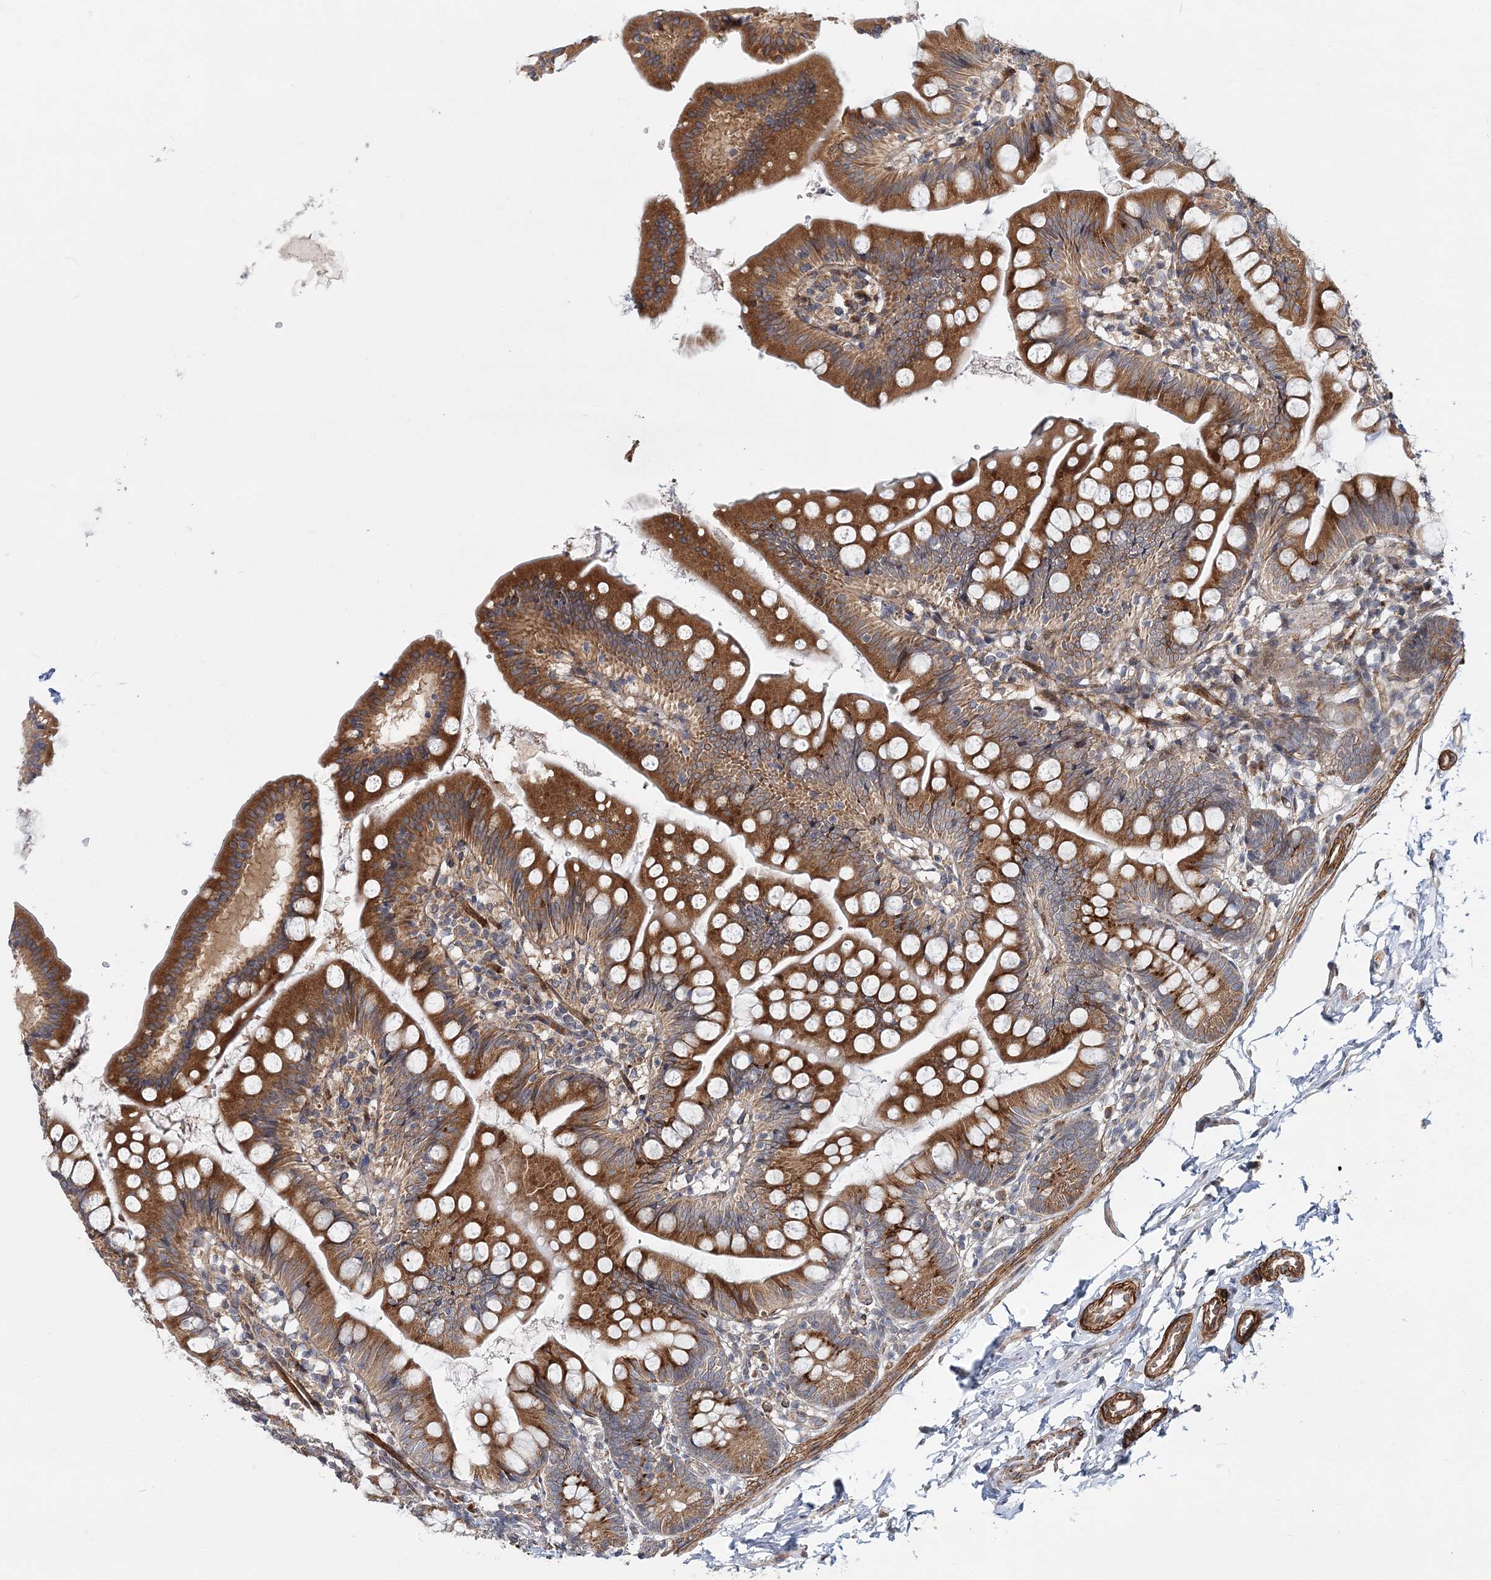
{"staining": {"intensity": "moderate", "quantity": ">75%", "location": "cytoplasmic/membranous"}, "tissue": "small intestine", "cell_type": "Glandular cells", "image_type": "normal", "snomed": [{"axis": "morphology", "description": "Normal tissue, NOS"}, {"axis": "topography", "description": "Small intestine"}], "caption": "Immunohistochemical staining of normal small intestine reveals >75% levels of moderate cytoplasmic/membranous protein staining in approximately >75% of glandular cells. The protein is stained brown, and the nuclei are stained in blue (DAB (3,3'-diaminobenzidine) IHC with brightfield microscopy, high magnification).", "gene": "NBAS", "patient": {"sex": "male", "age": 7}}